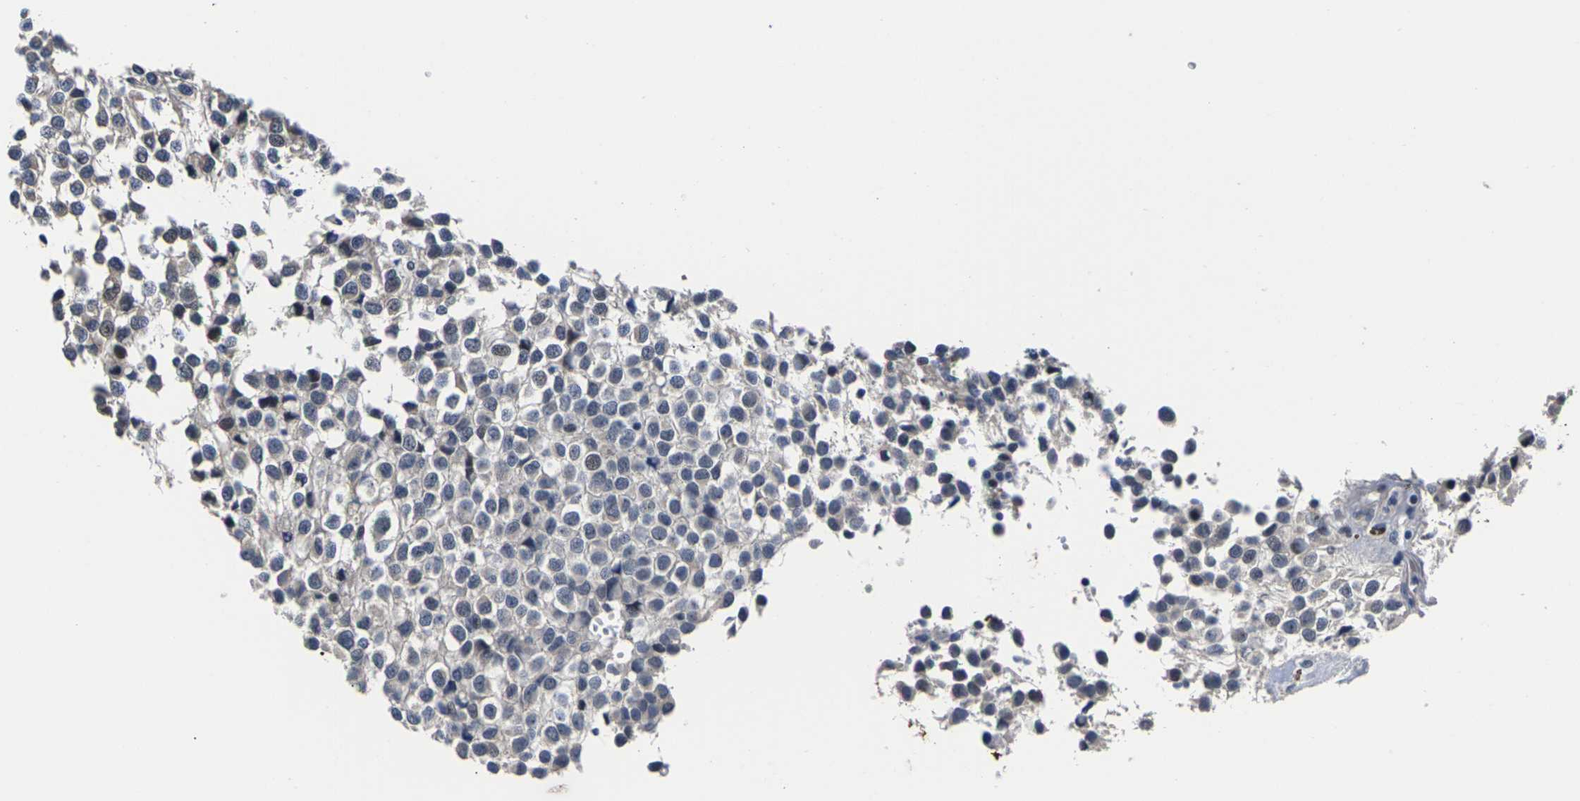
{"staining": {"intensity": "weak", "quantity": "<25%", "location": "nuclear"}, "tissue": "glioma", "cell_type": "Tumor cells", "image_type": "cancer", "snomed": [{"axis": "morphology", "description": "Glioma, malignant, High grade"}, {"axis": "topography", "description": "Brain"}], "caption": "Immunohistochemistry (IHC) micrograph of human malignant glioma (high-grade) stained for a protein (brown), which demonstrates no expression in tumor cells.", "gene": "ST6GAL2", "patient": {"sex": "male", "age": 32}}